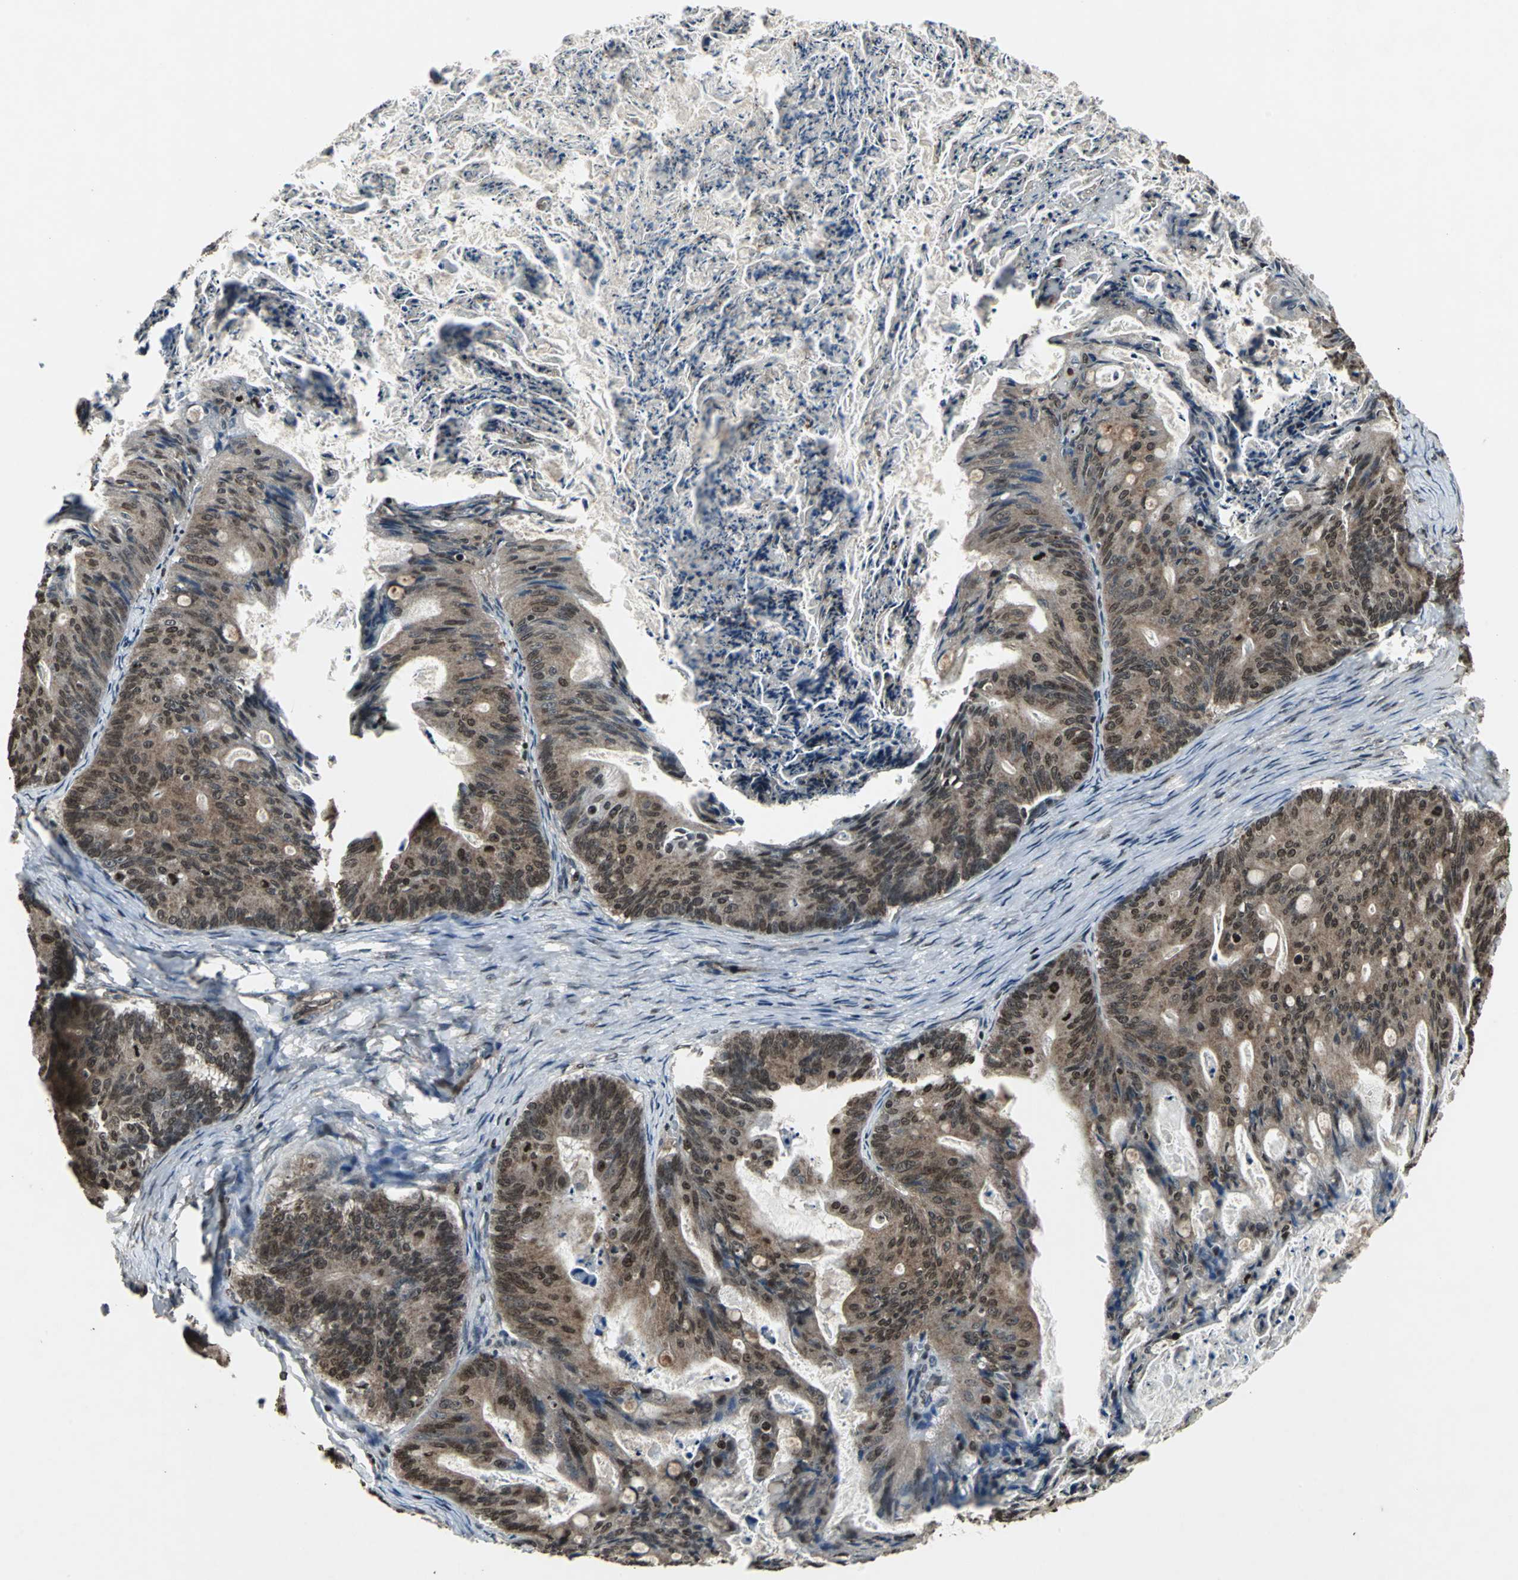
{"staining": {"intensity": "moderate", "quantity": ">75%", "location": "cytoplasmic/membranous,nuclear"}, "tissue": "ovarian cancer", "cell_type": "Tumor cells", "image_type": "cancer", "snomed": [{"axis": "morphology", "description": "Cystadenocarcinoma, mucinous, NOS"}, {"axis": "topography", "description": "Ovary"}], "caption": "Immunohistochemistry (IHC) staining of ovarian mucinous cystadenocarcinoma, which exhibits medium levels of moderate cytoplasmic/membranous and nuclear staining in about >75% of tumor cells indicating moderate cytoplasmic/membranous and nuclear protein positivity. The staining was performed using DAB (3,3'-diaminobenzidine) (brown) for protein detection and nuclei were counterstained in hematoxylin (blue).", "gene": "AHR", "patient": {"sex": "female", "age": 36}}